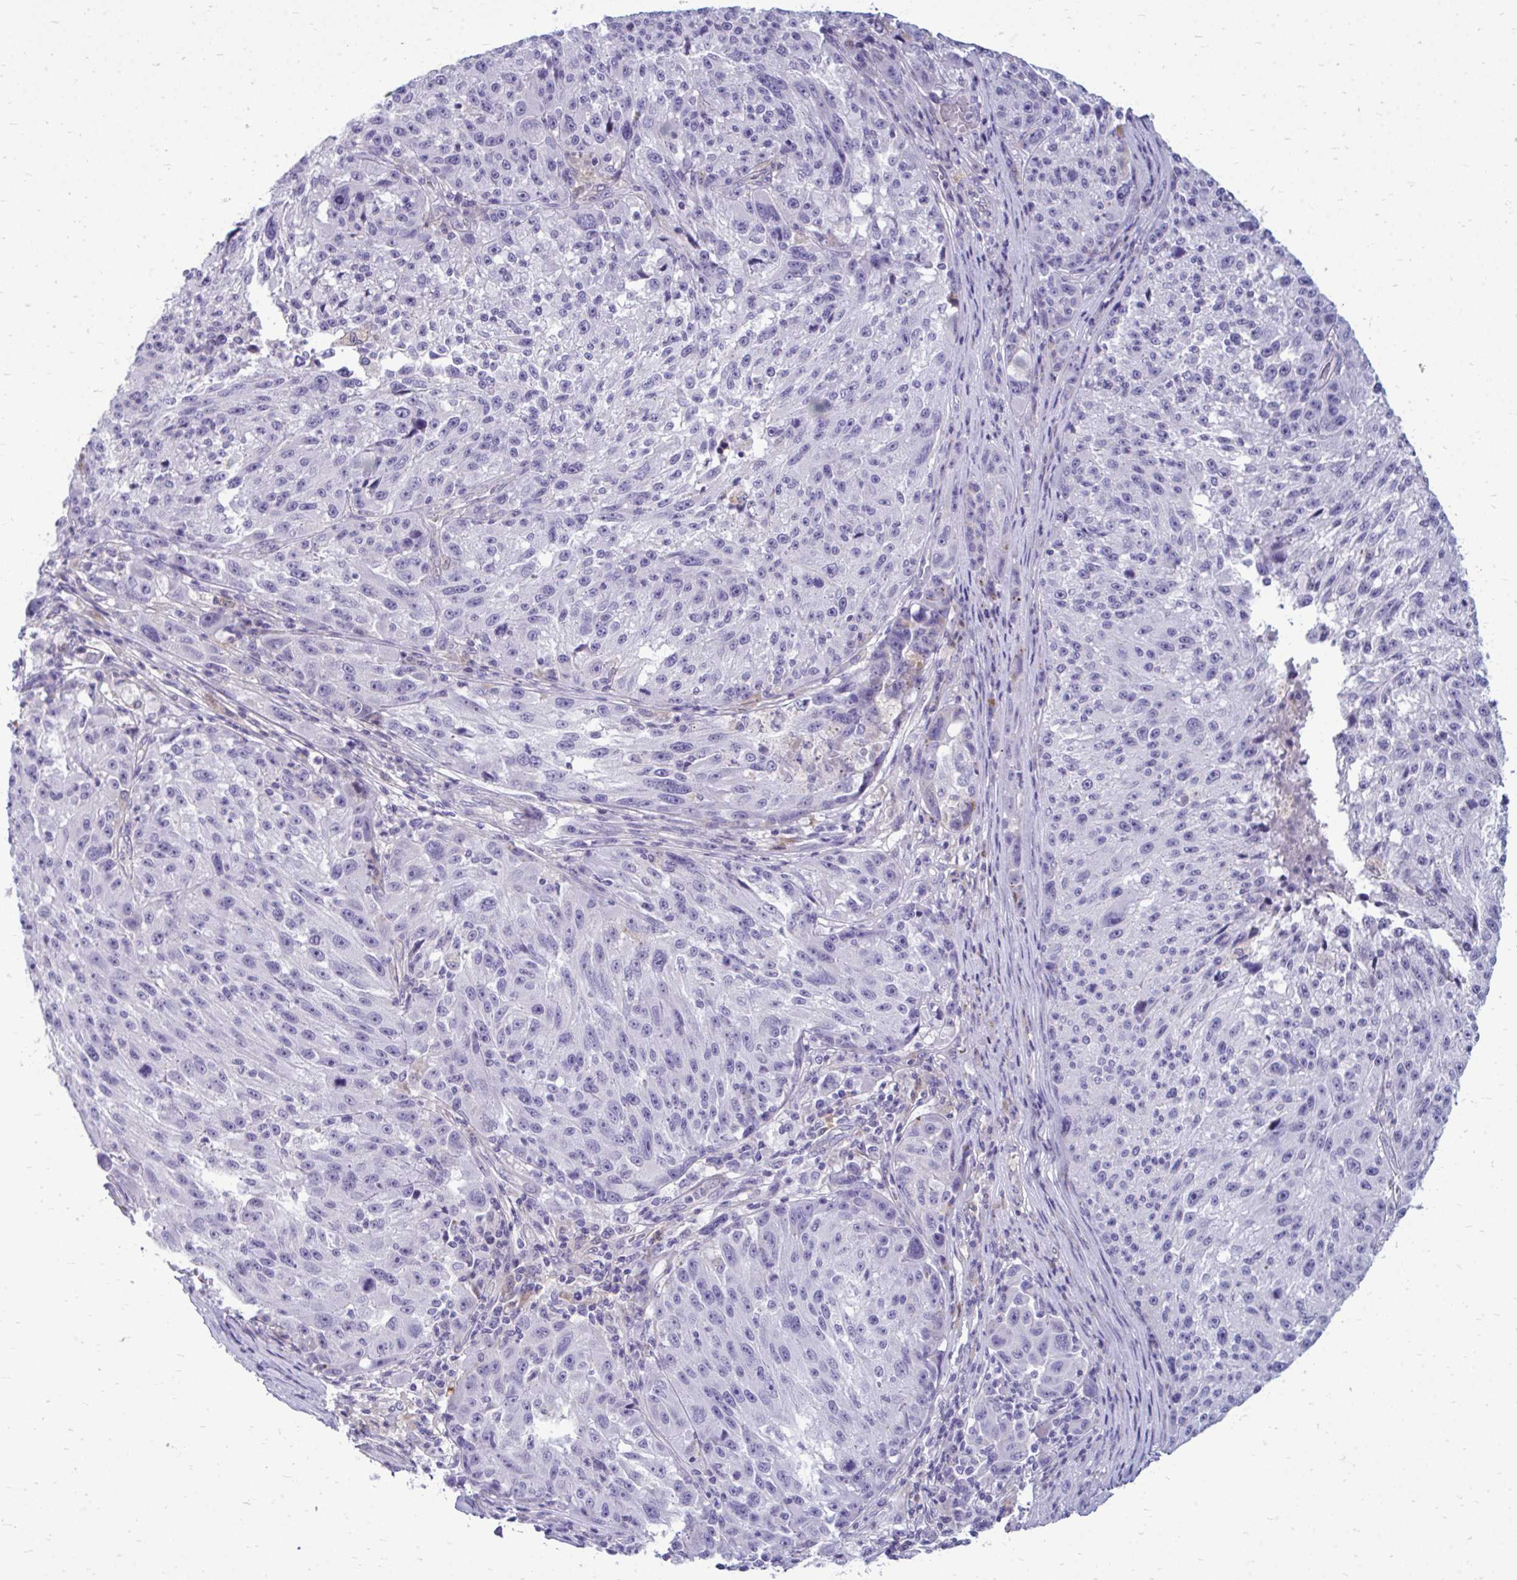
{"staining": {"intensity": "negative", "quantity": "none", "location": "none"}, "tissue": "melanoma", "cell_type": "Tumor cells", "image_type": "cancer", "snomed": [{"axis": "morphology", "description": "Malignant melanoma, NOS"}, {"axis": "topography", "description": "Skin"}], "caption": "High magnification brightfield microscopy of malignant melanoma stained with DAB (brown) and counterstained with hematoxylin (blue): tumor cells show no significant staining.", "gene": "FABP3", "patient": {"sex": "male", "age": 53}}